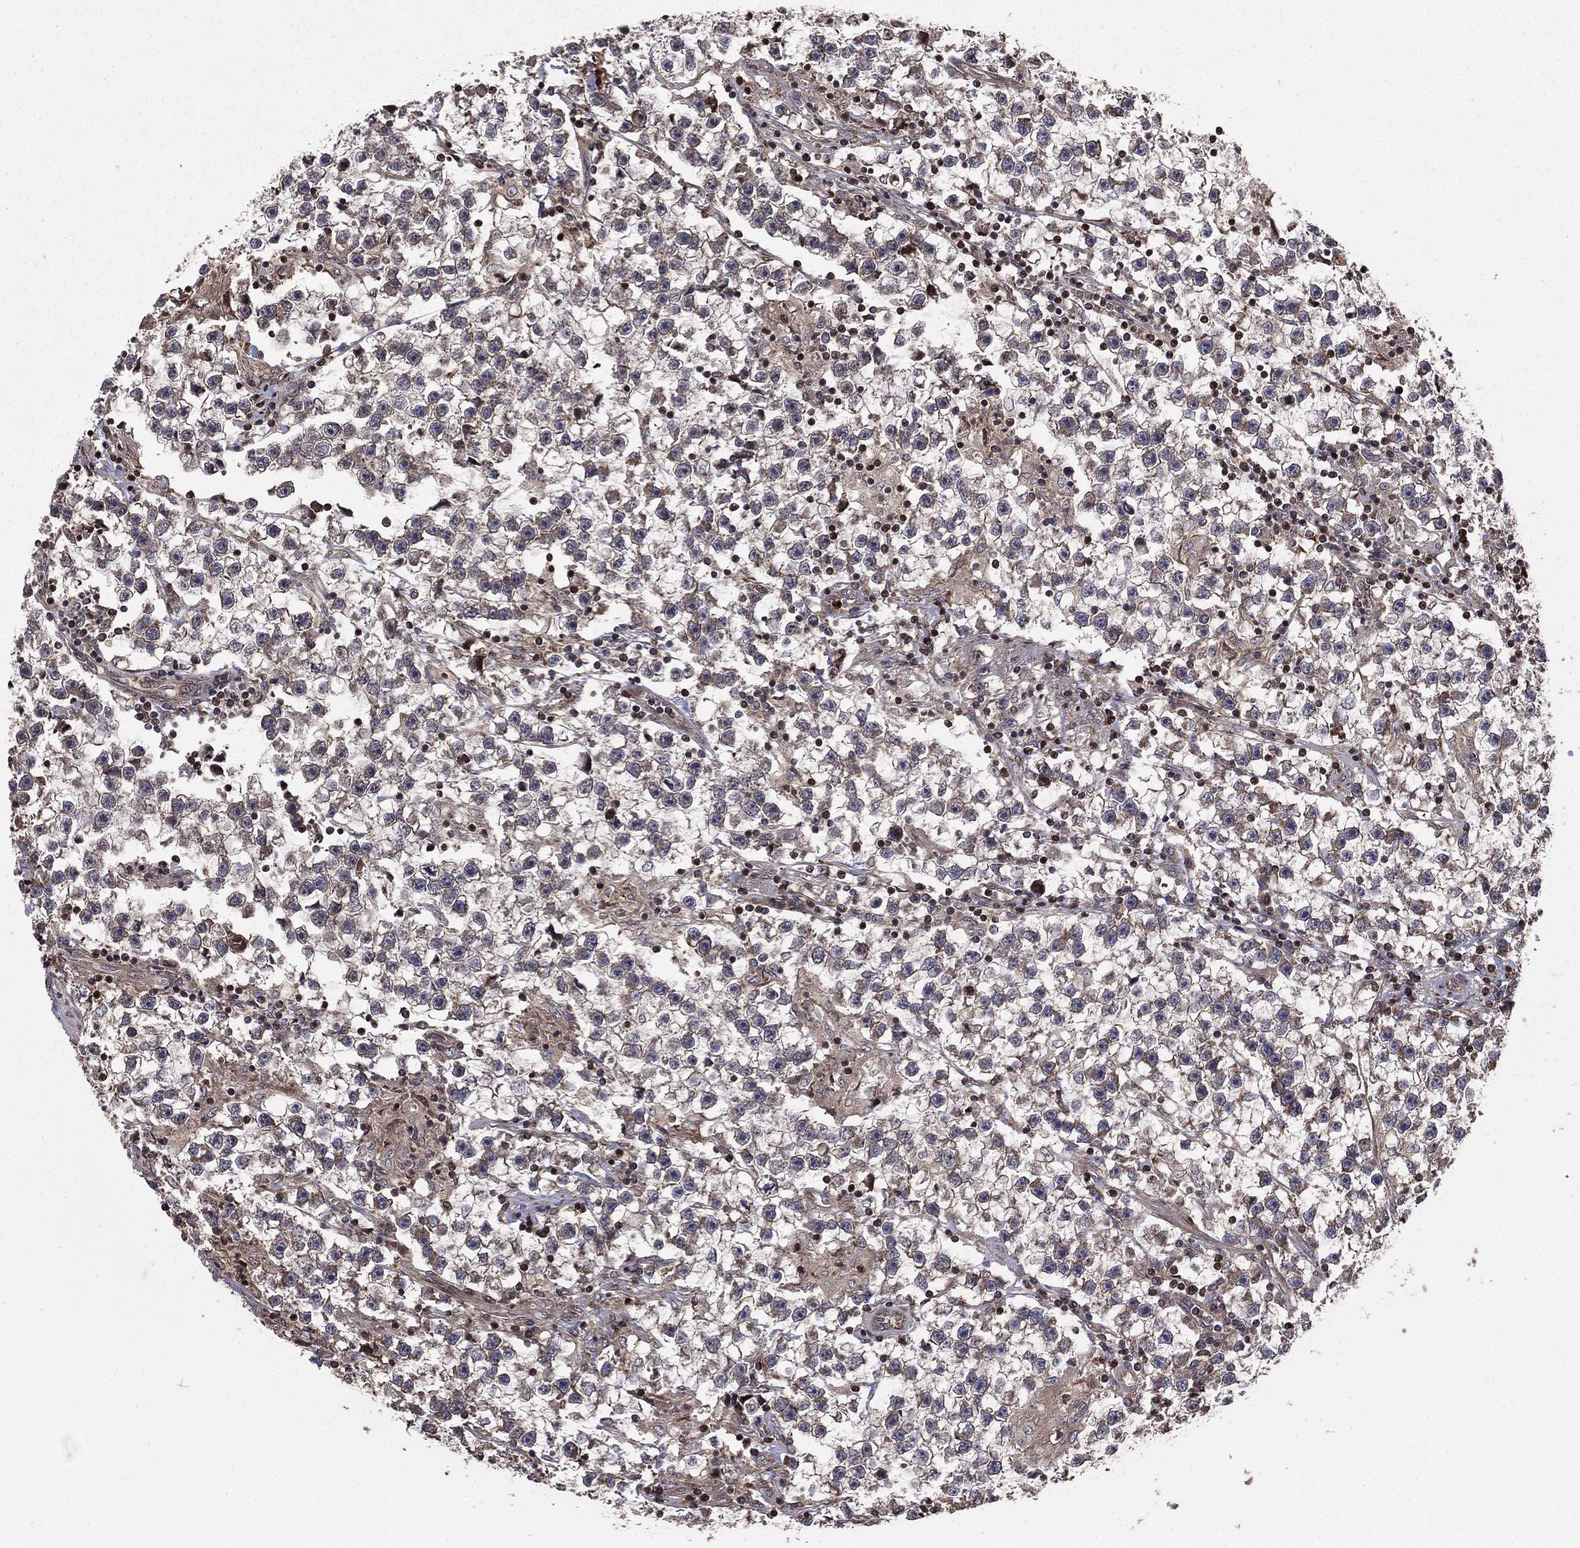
{"staining": {"intensity": "negative", "quantity": "none", "location": "none"}, "tissue": "testis cancer", "cell_type": "Tumor cells", "image_type": "cancer", "snomed": [{"axis": "morphology", "description": "Seminoma, NOS"}, {"axis": "topography", "description": "Testis"}], "caption": "DAB immunohistochemical staining of human testis cancer (seminoma) exhibits no significant positivity in tumor cells. (DAB (3,3'-diaminobenzidine) immunohistochemistry (IHC) visualized using brightfield microscopy, high magnification).", "gene": "GYG1", "patient": {"sex": "male", "age": 59}}